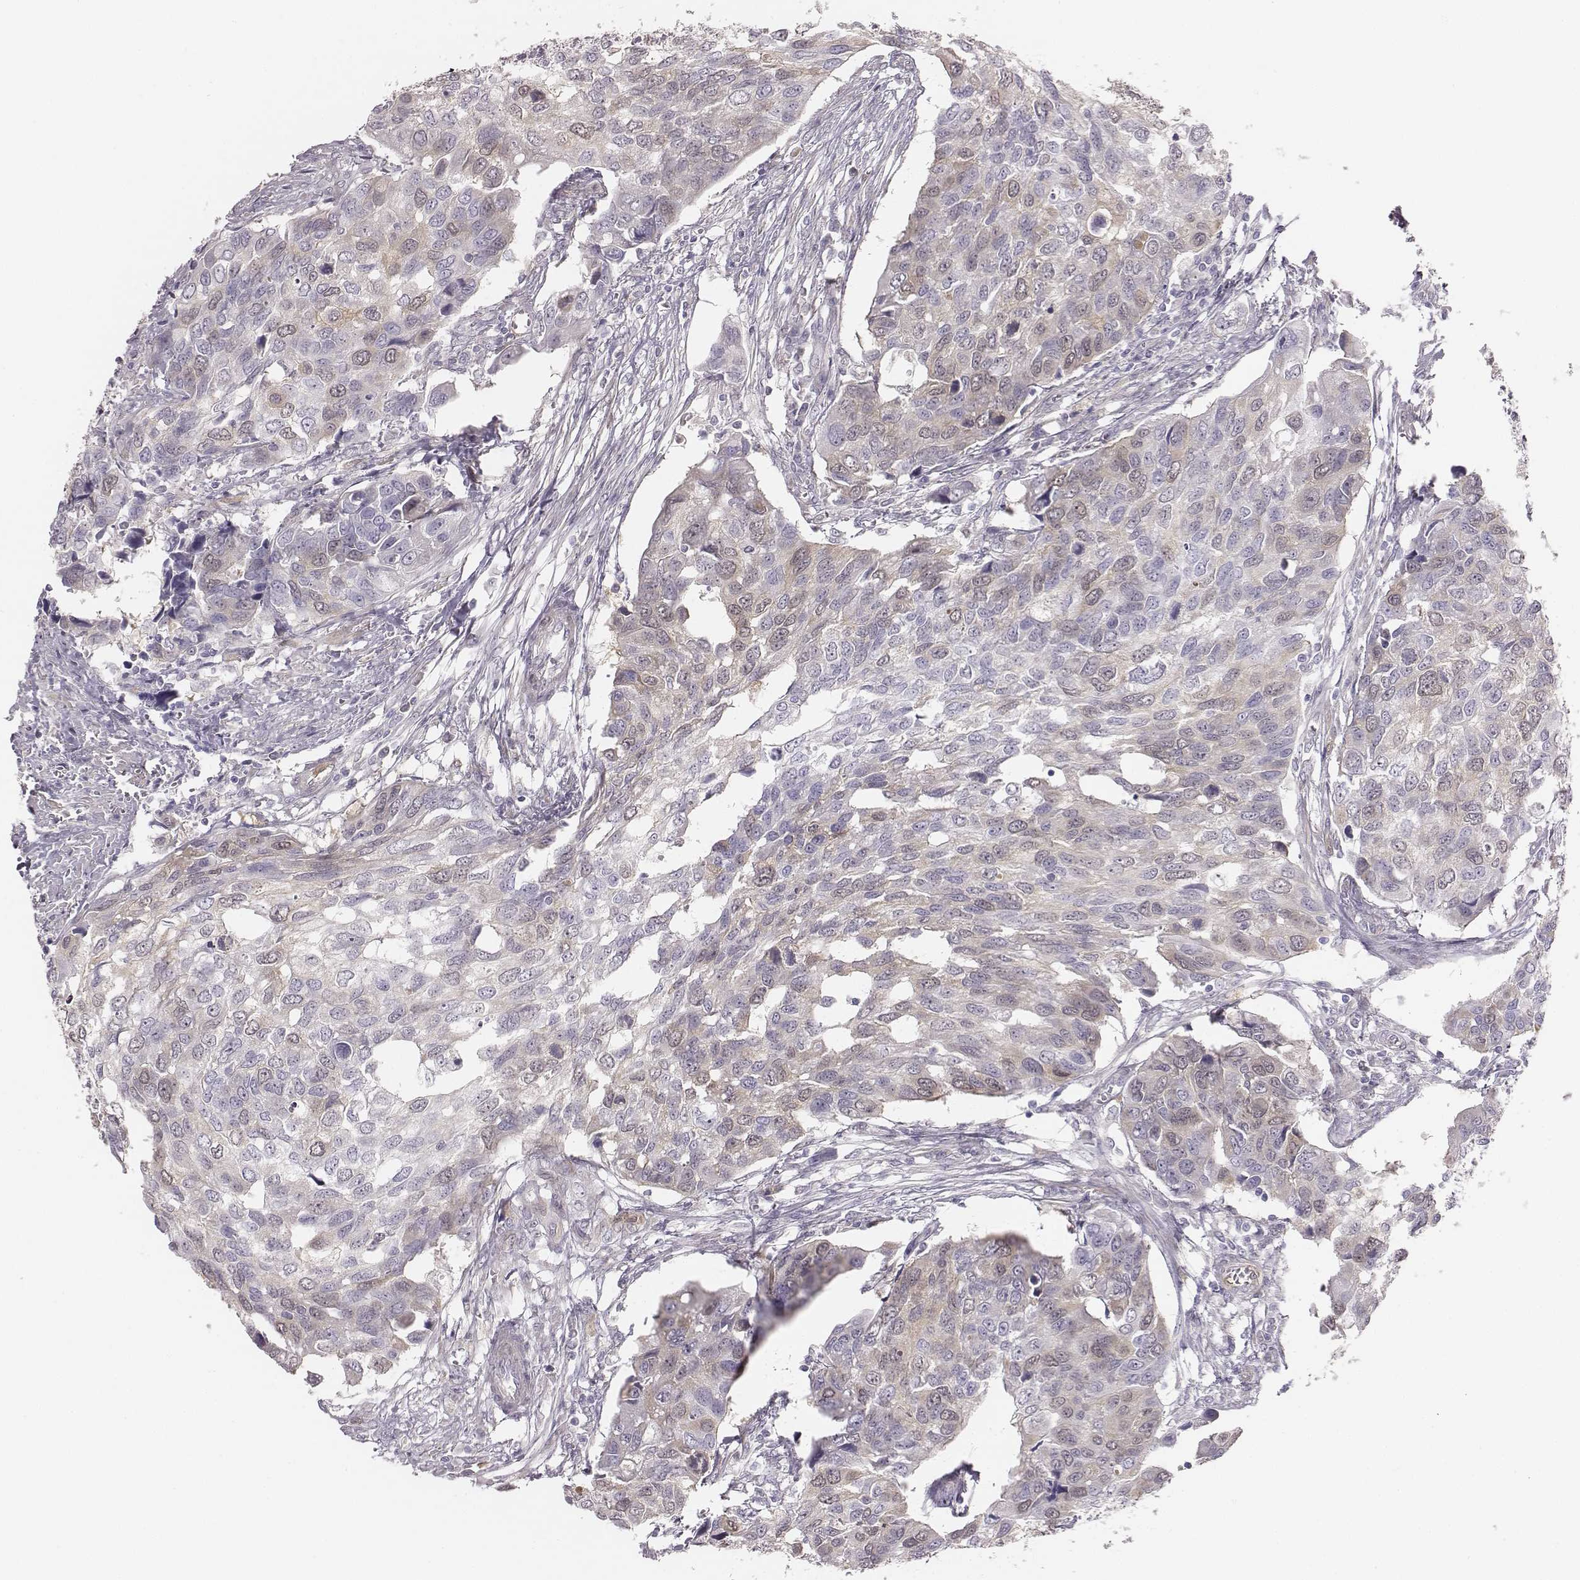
{"staining": {"intensity": "negative", "quantity": "none", "location": "none"}, "tissue": "urothelial cancer", "cell_type": "Tumor cells", "image_type": "cancer", "snomed": [{"axis": "morphology", "description": "Urothelial carcinoma, High grade"}, {"axis": "topography", "description": "Urinary bladder"}], "caption": "This image is of urothelial cancer stained with immunohistochemistry to label a protein in brown with the nuclei are counter-stained blue. There is no expression in tumor cells.", "gene": "PBK", "patient": {"sex": "male", "age": 60}}